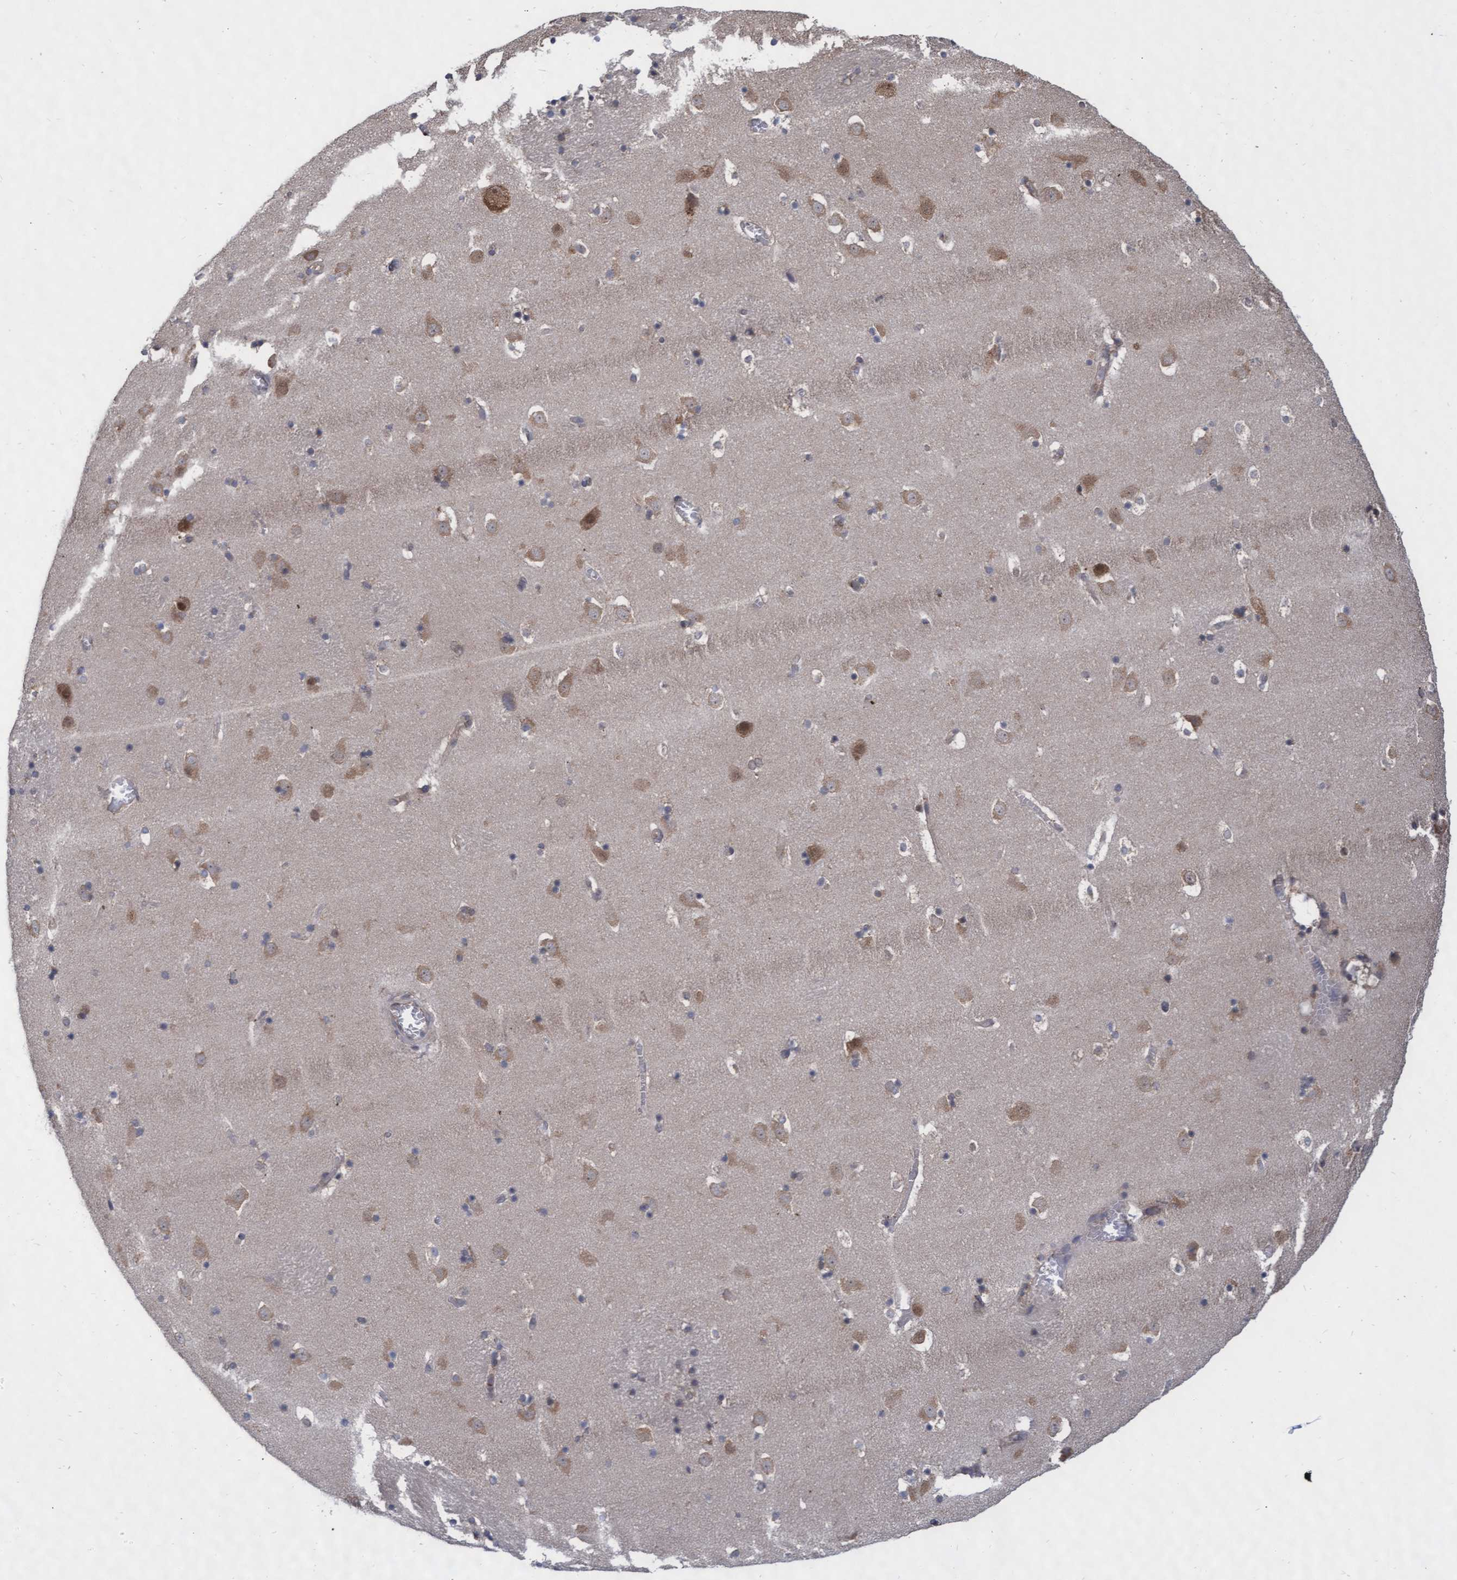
{"staining": {"intensity": "moderate", "quantity": "<25%", "location": "cytoplasmic/membranous"}, "tissue": "caudate", "cell_type": "Glial cells", "image_type": "normal", "snomed": [{"axis": "morphology", "description": "Normal tissue, NOS"}, {"axis": "topography", "description": "Lateral ventricle wall"}], "caption": "Immunohistochemical staining of benign human caudate shows <25% levels of moderate cytoplasmic/membranous protein expression in approximately <25% of glial cells. (DAB (3,3'-diaminobenzidine) = brown stain, brightfield microscopy at high magnification).", "gene": "ABCF2", "patient": {"sex": "male", "age": 45}}